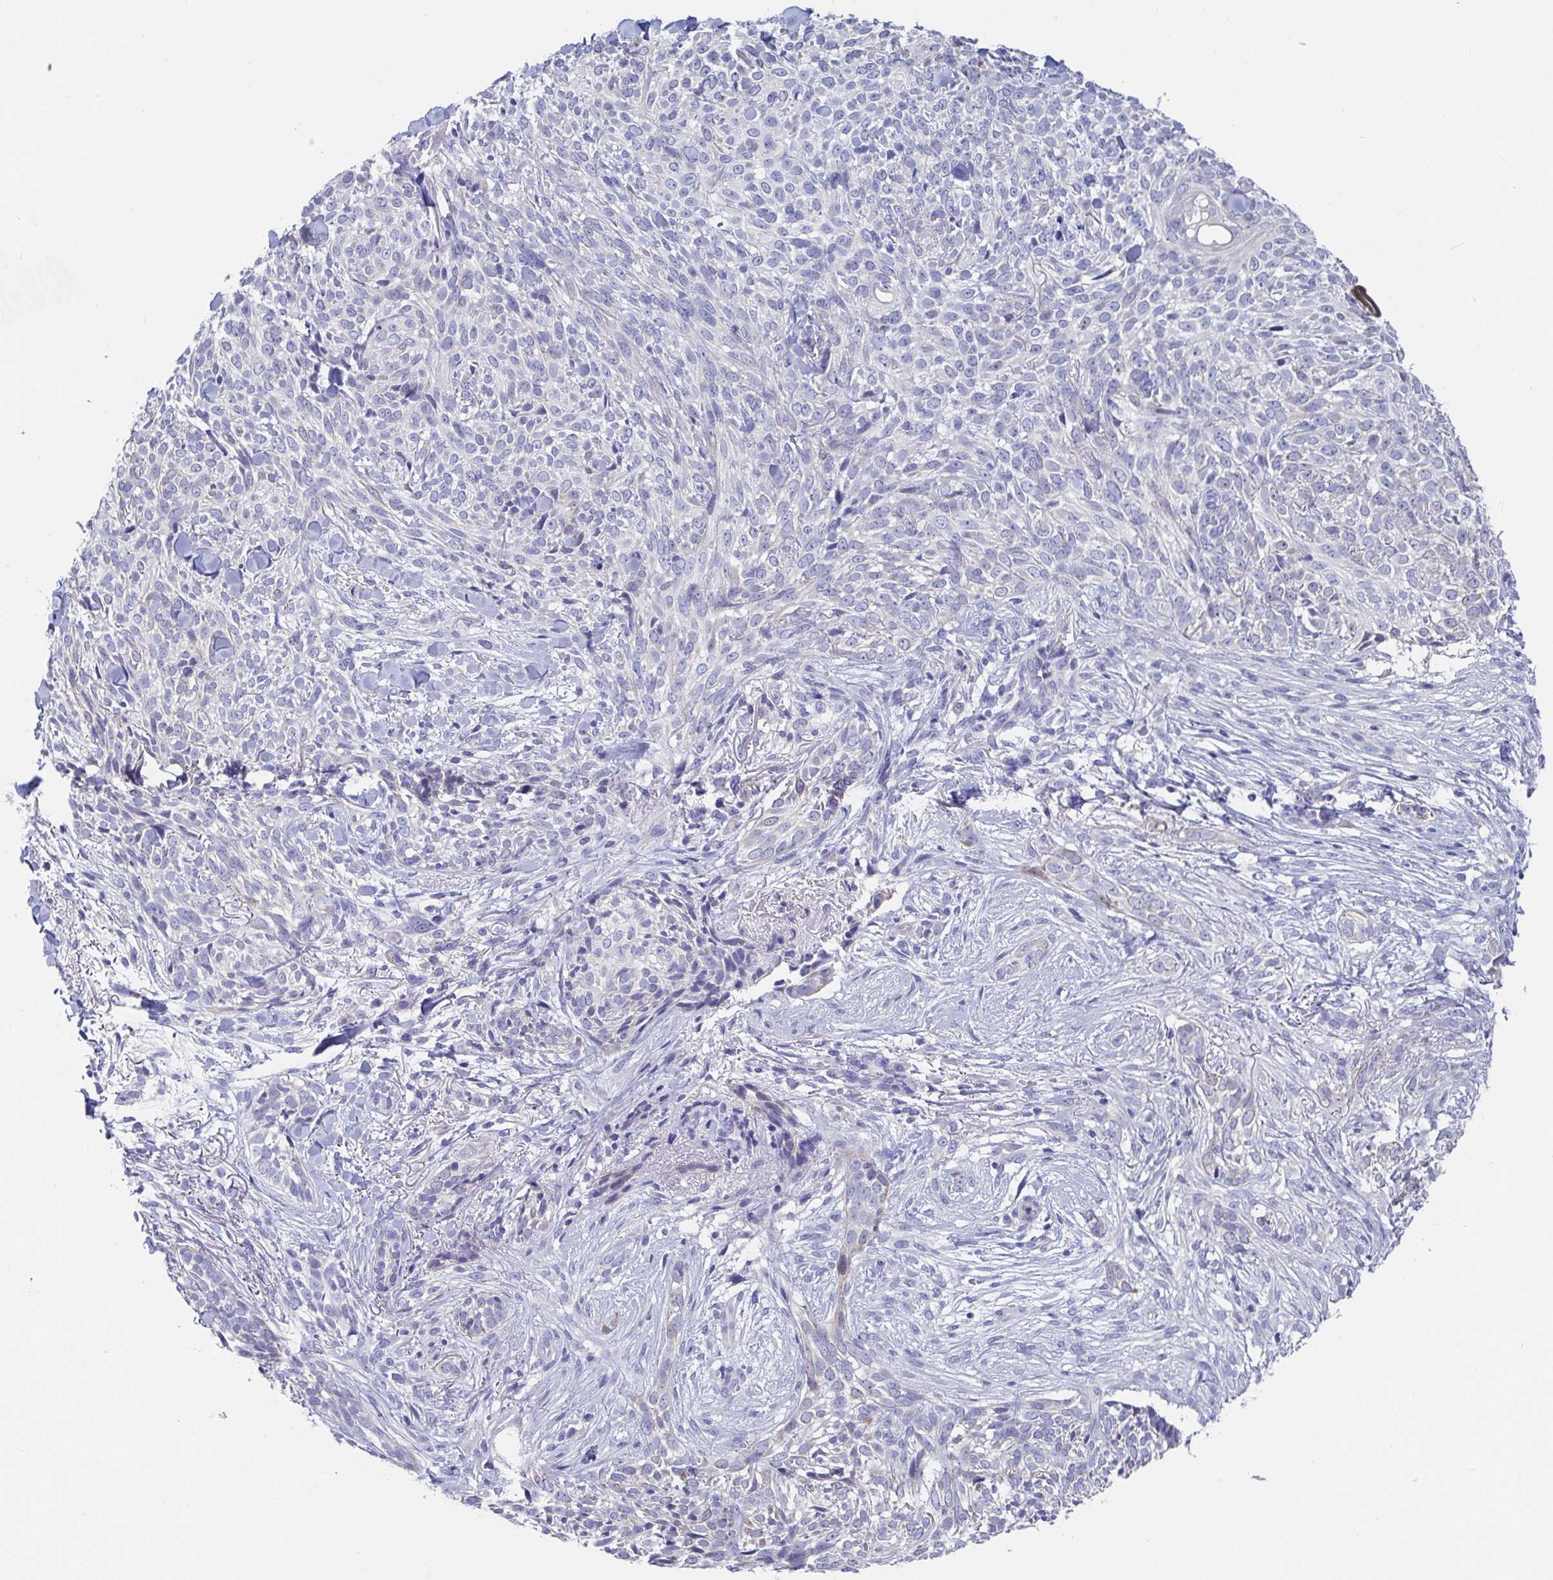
{"staining": {"intensity": "moderate", "quantity": "<25%", "location": "cytoplasmic/membranous"}, "tissue": "skin cancer", "cell_type": "Tumor cells", "image_type": "cancer", "snomed": [{"axis": "morphology", "description": "Basal cell carcinoma"}, {"axis": "topography", "description": "Skin"}, {"axis": "topography", "description": "Skin of face"}], "caption": "A low amount of moderate cytoplasmic/membranous positivity is present in approximately <25% of tumor cells in skin basal cell carcinoma tissue.", "gene": "ZNF561", "patient": {"sex": "female", "age": 90}}